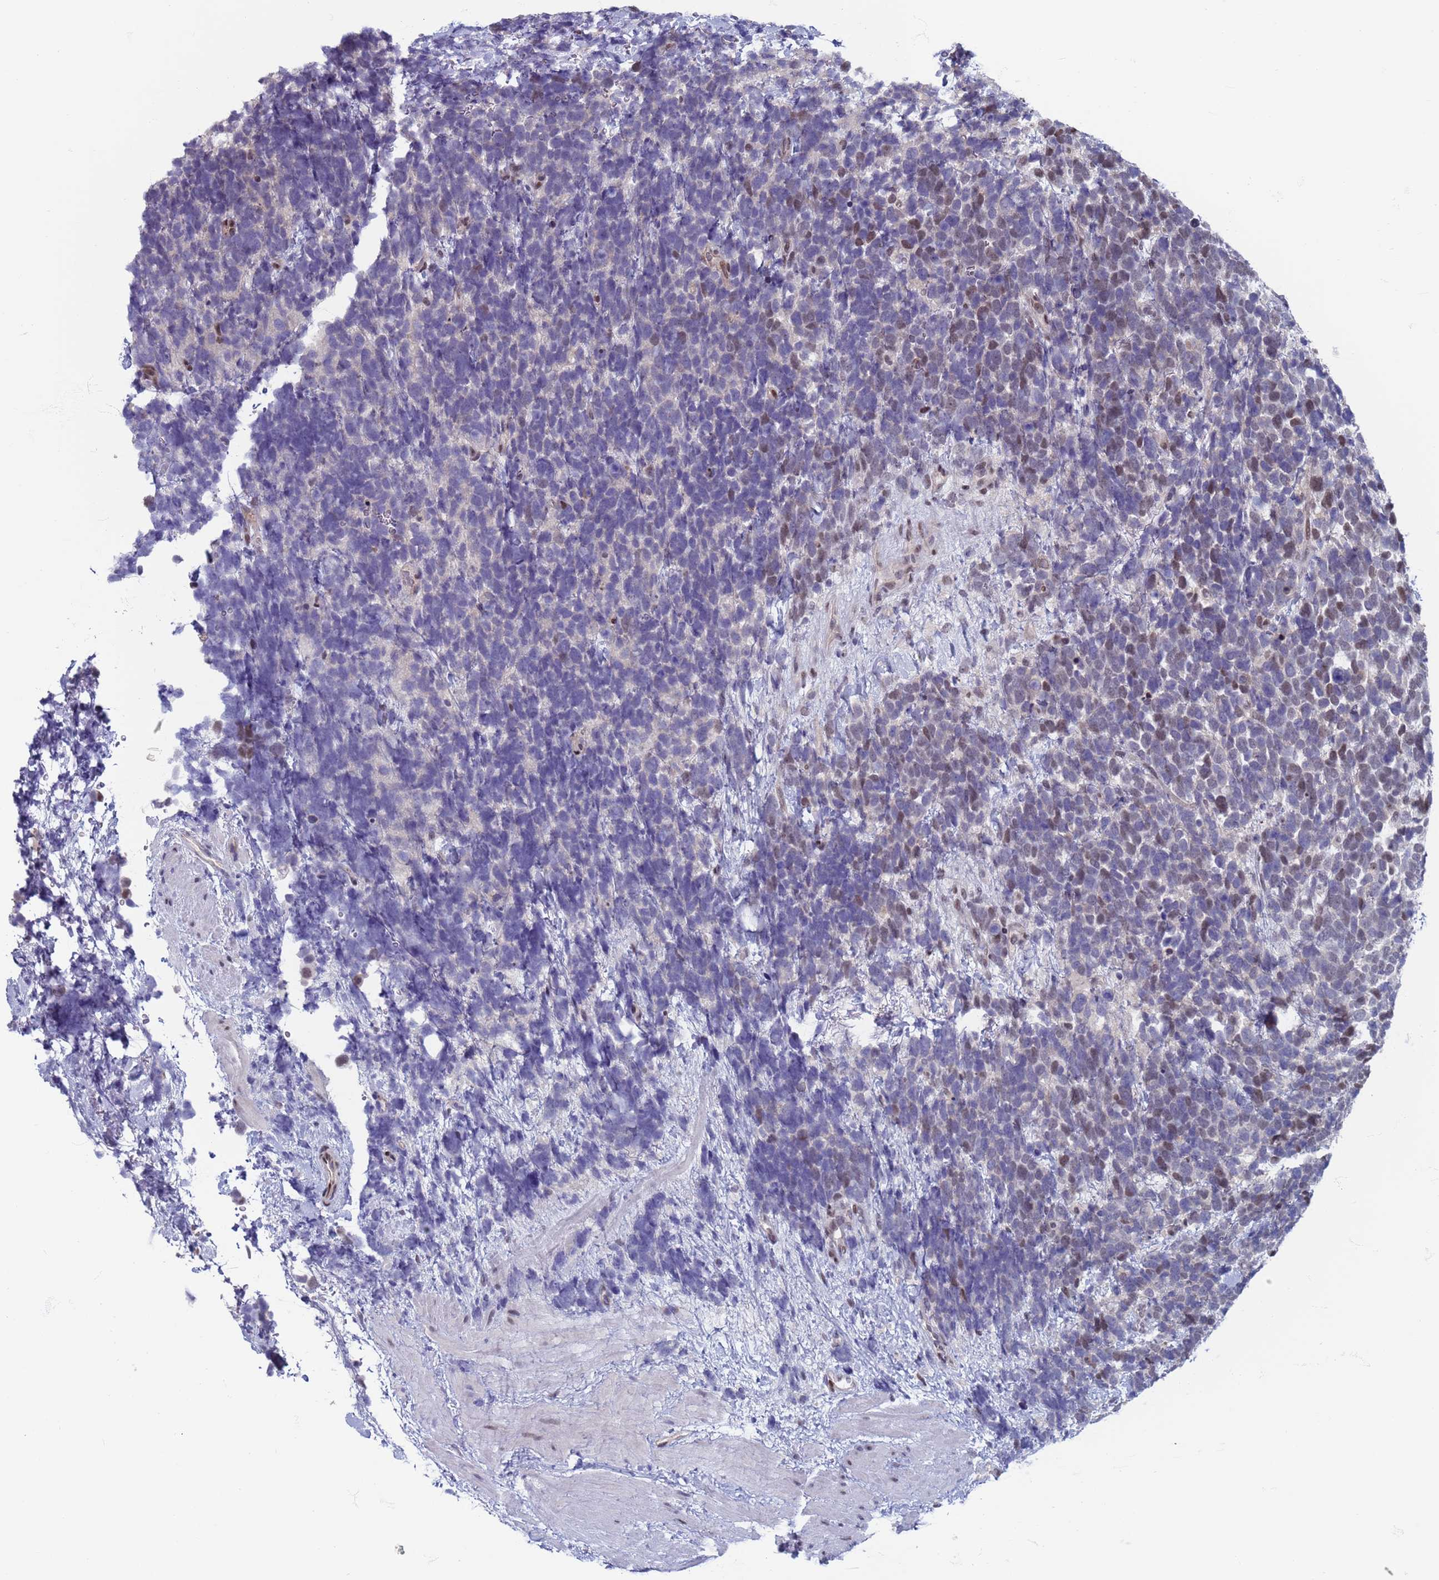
{"staining": {"intensity": "moderate", "quantity": "<25%", "location": "nuclear"}, "tissue": "urothelial cancer", "cell_type": "Tumor cells", "image_type": "cancer", "snomed": [{"axis": "morphology", "description": "Urothelial carcinoma, High grade"}, {"axis": "topography", "description": "Urinary bladder"}], "caption": "Immunohistochemistry of urothelial carcinoma (high-grade) exhibits low levels of moderate nuclear expression in about <25% of tumor cells.", "gene": "SAE1", "patient": {"sex": "female", "age": 82}}